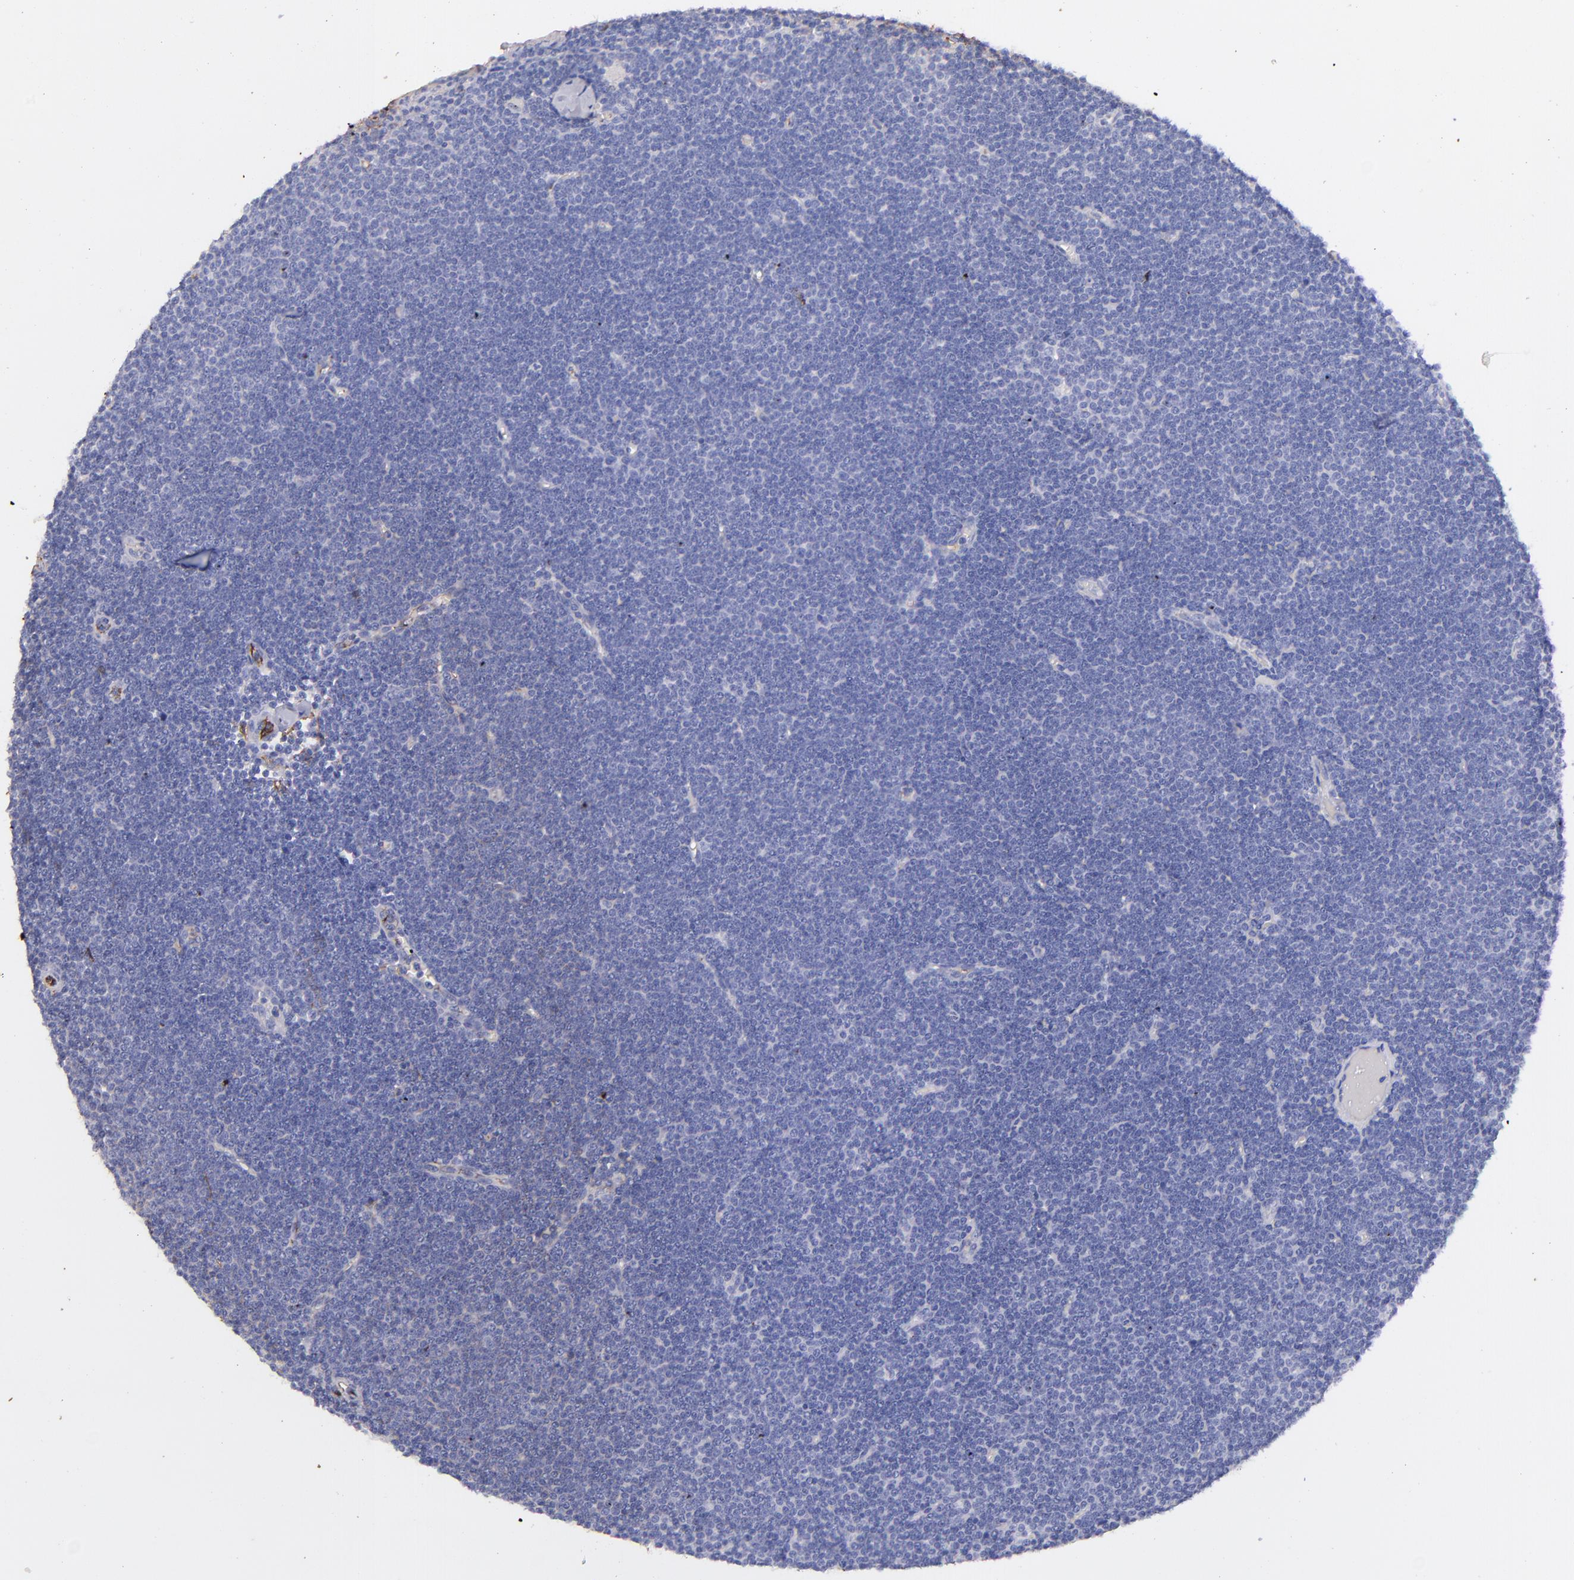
{"staining": {"intensity": "negative", "quantity": "none", "location": "none"}, "tissue": "lymphoma", "cell_type": "Tumor cells", "image_type": "cancer", "snomed": [{"axis": "morphology", "description": "Malignant lymphoma, non-Hodgkin's type, Low grade"}, {"axis": "topography", "description": "Lymph node"}], "caption": "Protein analysis of malignant lymphoma, non-Hodgkin's type (low-grade) demonstrates no significant expression in tumor cells. (DAB (3,3'-diaminobenzidine) immunohistochemistry (IHC) with hematoxylin counter stain).", "gene": "FGB", "patient": {"sex": "female", "age": 73}}